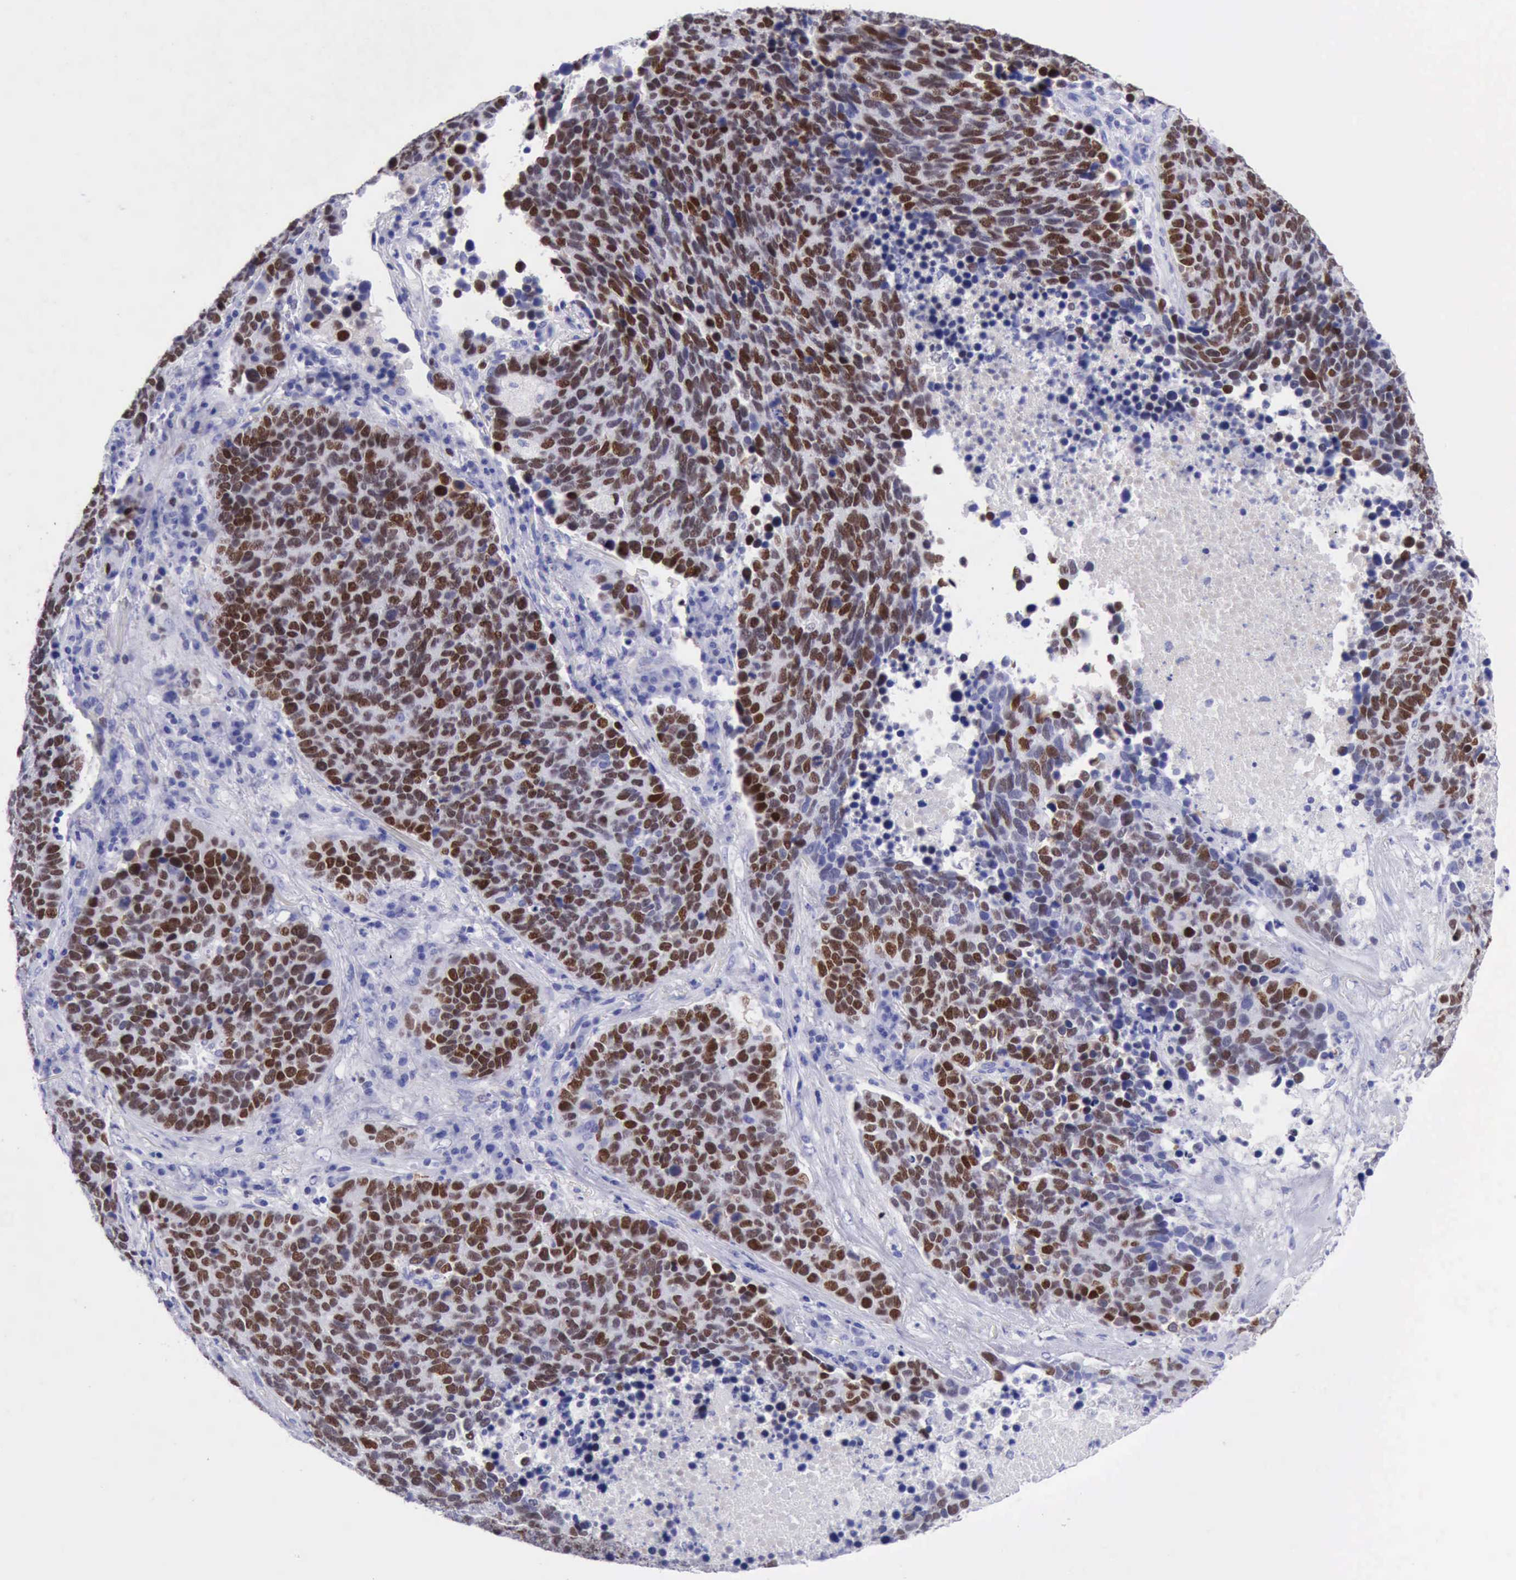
{"staining": {"intensity": "strong", "quantity": ">75%", "location": "nuclear"}, "tissue": "lung cancer", "cell_type": "Tumor cells", "image_type": "cancer", "snomed": [{"axis": "morphology", "description": "Neoplasm, malignant, NOS"}, {"axis": "topography", "description": "Lung"}], "caption": "Brown immunohistochemical staining in lung neoplasm (malignant) demonstrates strong nuclear staining in about >75% of tumor cells.", "gene": "MCM2", "patient": {"sex": "female", "age": 75}}